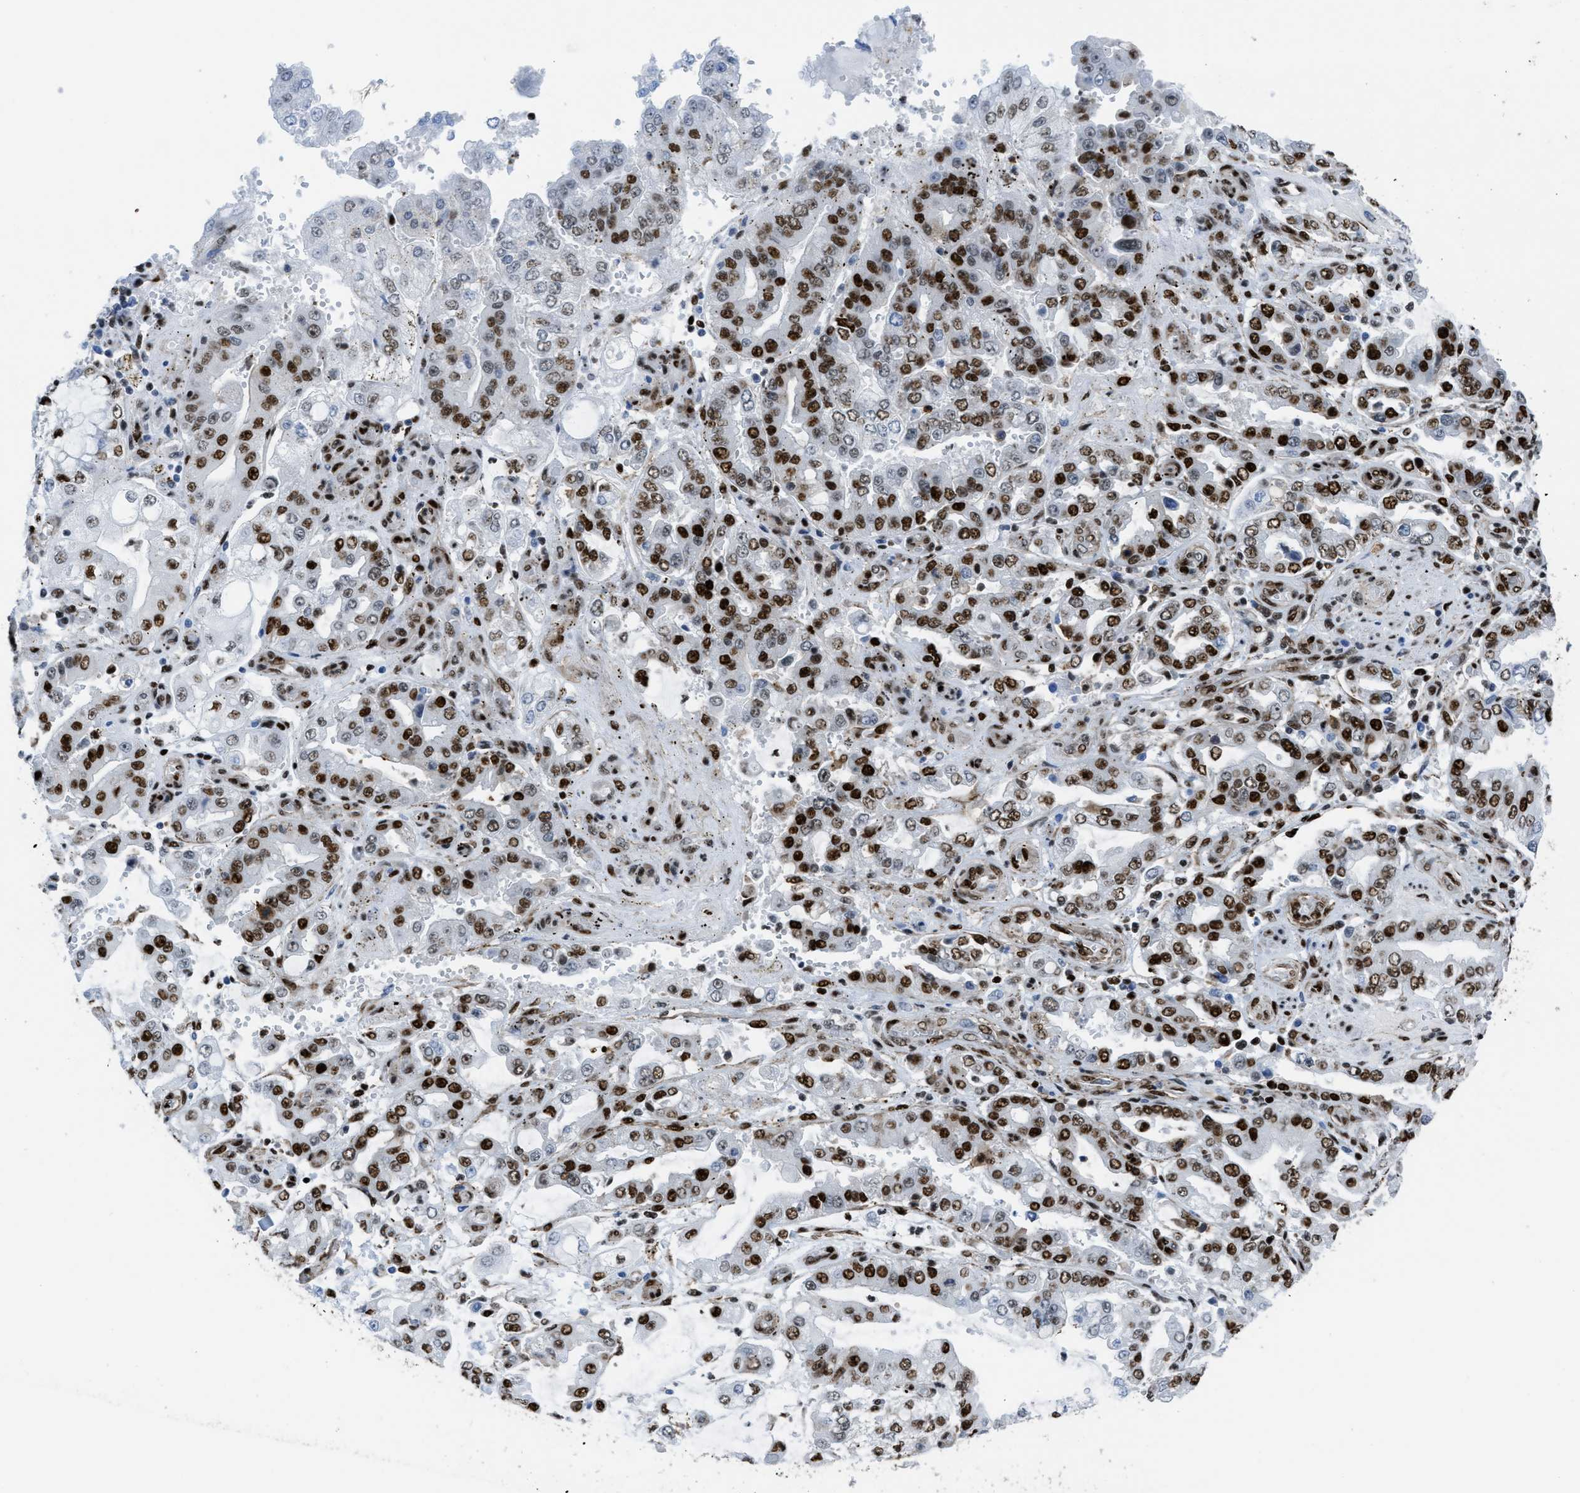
{"staining": {"intensity": "strong", "quantity": ">75%", "location": "nuclear"}, "tissue": "stomach cancer", "cell_type": "Tumor cells", "image_type": "cancer", "snomed": [{"axis": "morphology", "description": "Adenocarcinoma, NOS"}, {"axis": "topography", "description": "Stomach"}], "caption": "A brown stain labels strong nuclear staining of a protein in human stomach cancer (adenocarcinoma) tumor cells. (DAB (3,3'-diaminobenzidine) IHC, brown staining for protein, blue staining for nuclei).", "gene": "ZNF207", "patient": {"sex": "male", "age": 76}}